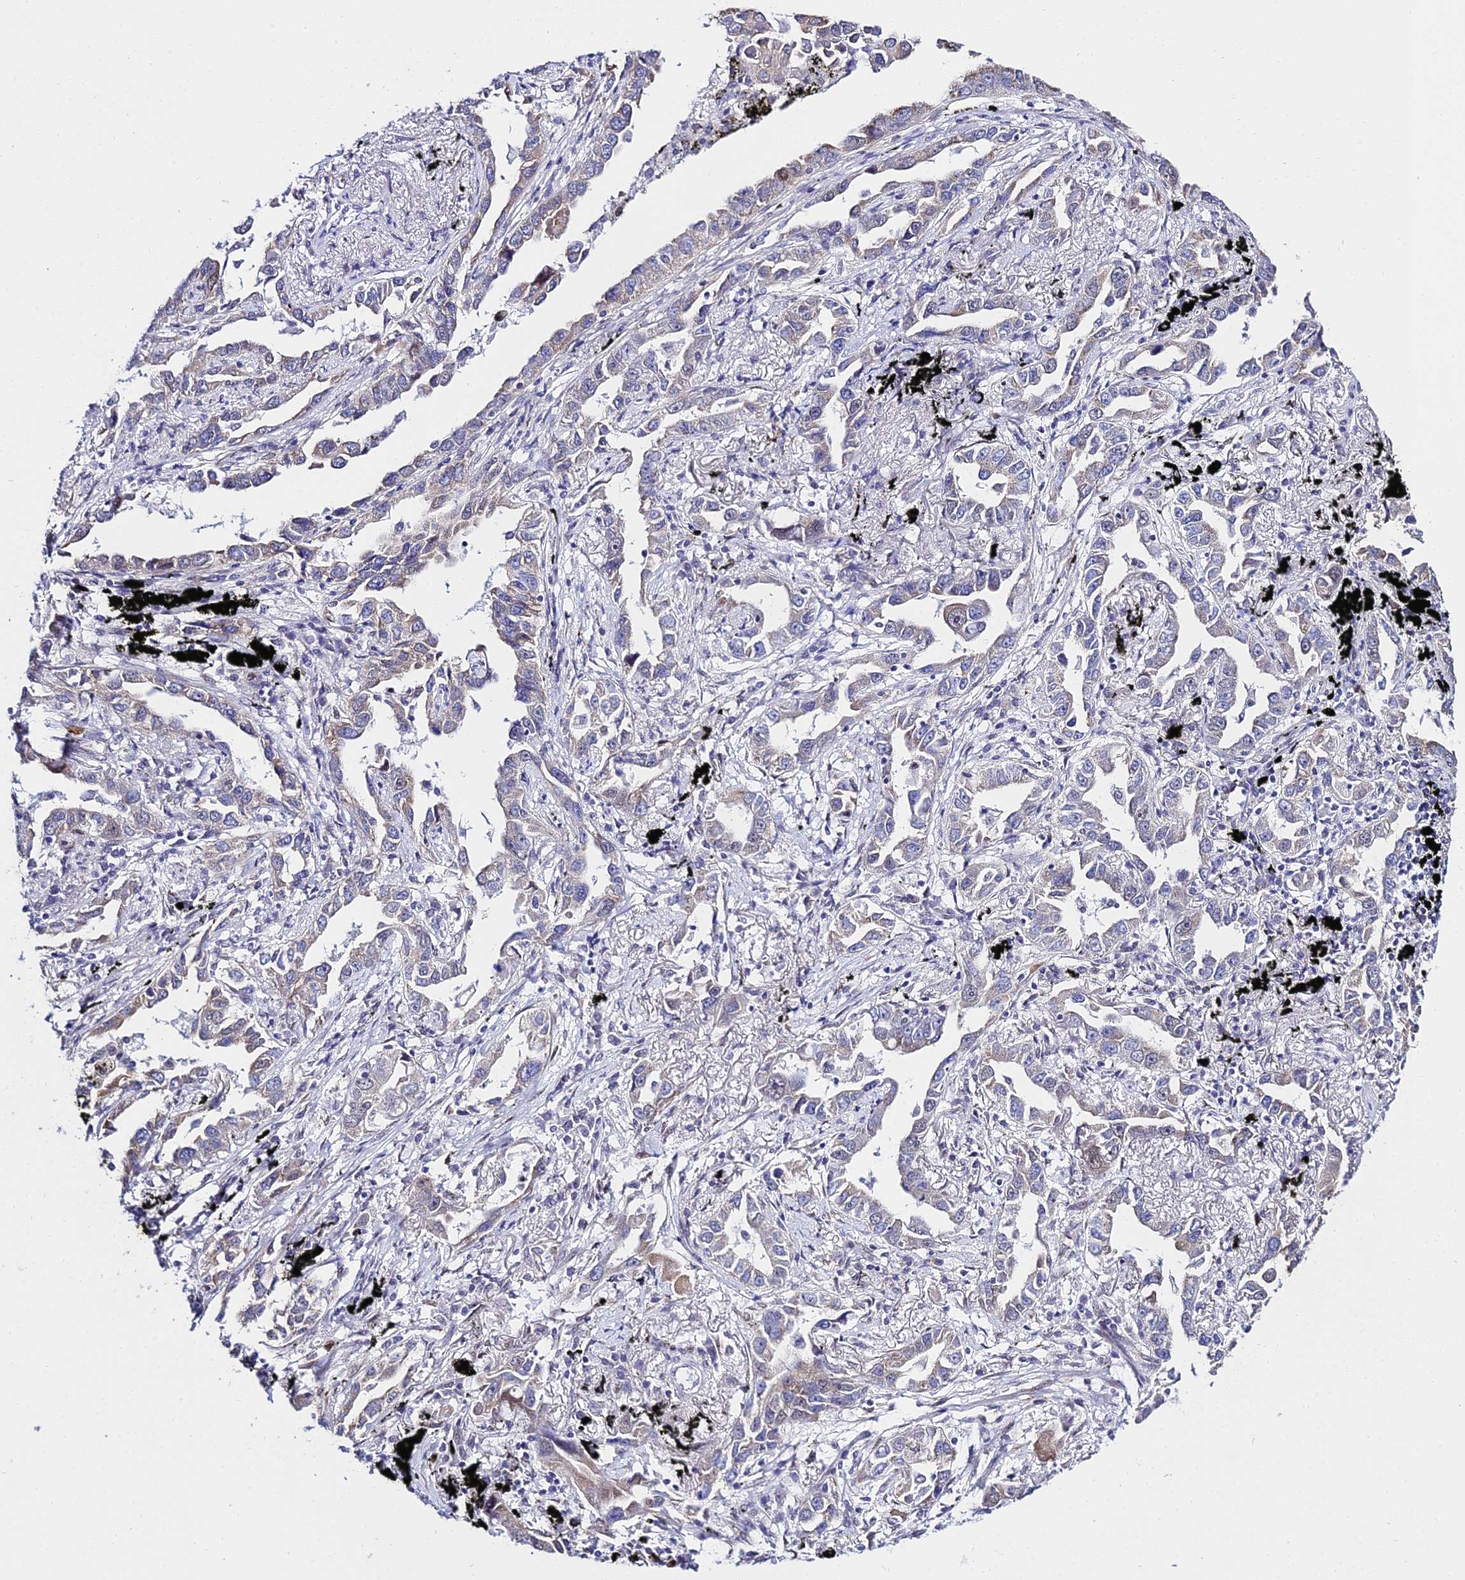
{"staining": {"intensity": "weak", "quantity": "<25%", "location": "cytoplasmic/membranous"}, "tissue": "lung cancer", "cell_type": "Tumor cells", "image_type": "cancer", "snomed": [{"axis": "morphology", "description": "Adenocarcinoma, NOS"}, {"axis": "topography", "description": "Lung"}], "caption": "IHC micrograph of neoplastic tissue: lung cancer (adenocarcinoma) stained with DAB shows no significant protein positivity in tumor cells.", "gene": "POFUT2", "patient": {"sex": "male", "age": 67}}